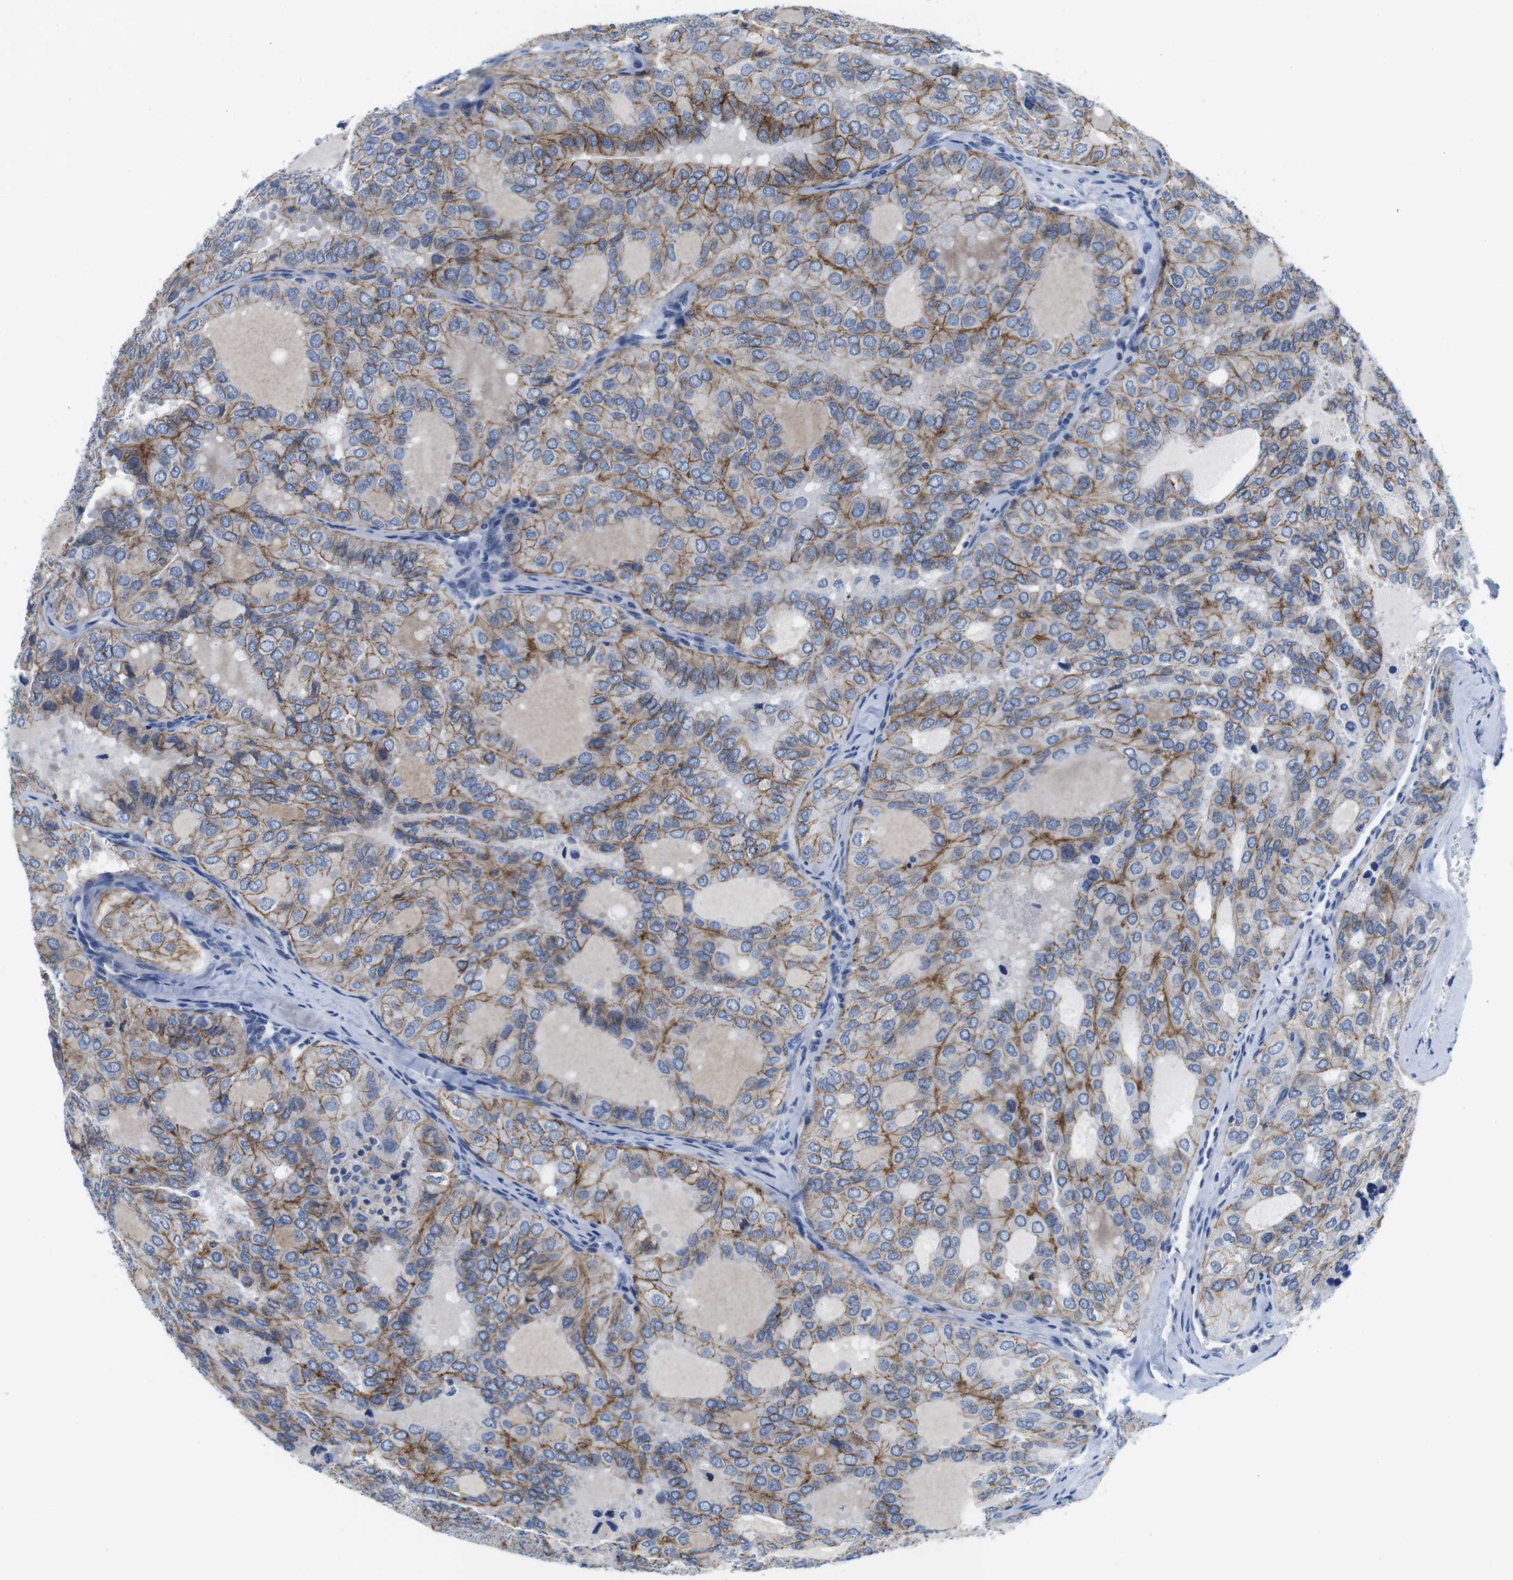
{"staining": {"intensity": "moderate", "quantity": ">75%", "location": "cytoplasmic/membranous"}, "tissue": "thyroid cancer", "cell_type": "Tumor cells", "image_type": "cancer", "snomed": [{"axis": "morphology", "description": "Follicular adenoma carcinoma, NOS"}, {"axis": "topography", "description": "Thyroid gland"}], "caption": "Immunohistochemical staining of follicular adenoma carcinoma (thyroid) shows moderate cytoplasmic/membranous protein expression in approximately >75% of tumor cells. (brown staining indicates protein expression, while blue staining denotes nuclei).", "gene": "SCRIB", "patient": {"sex": "male", "age": 75}}